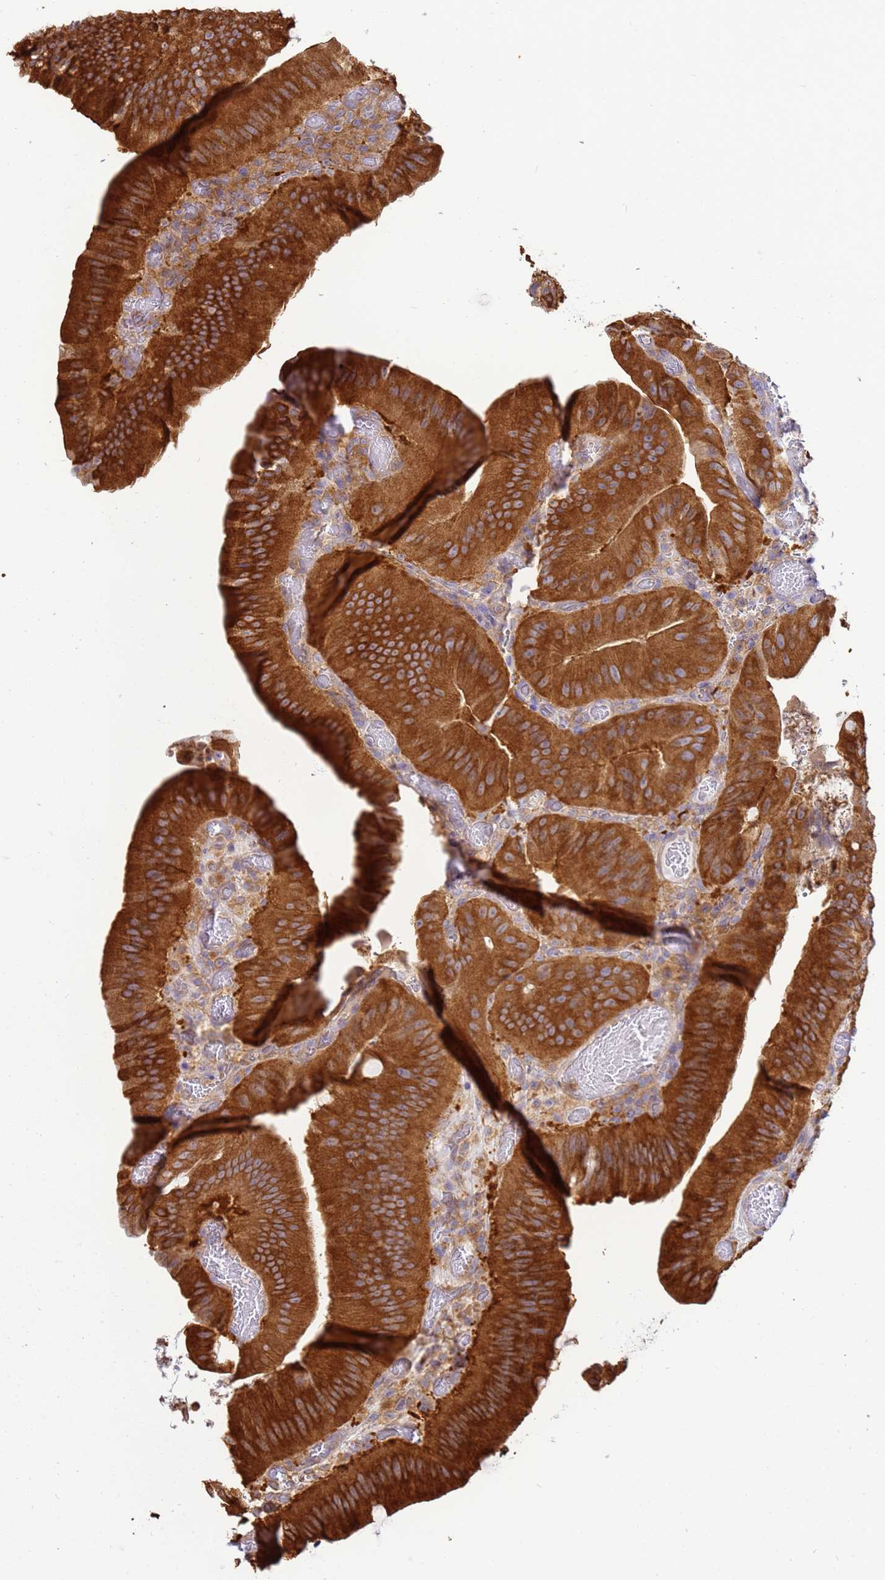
{"staining": {"intensity": "strong", "quantity": ">75%", "location": "cytoplasmic/membranous"}, "tissue": "colorectal cancer", "cell_type": "Tumor cells", "image_type": "cancer", "snomed": [{"axis": "morphology", "description": "Adenocarcinoma, NOS"}, {"axis": "topography", "description": "Colon"}], "caption": "Protein staining shows strong cytoplasmic/membranous expression in about >75% of tumor cells in colorectal cancer.", "gene": "NARS1", "patient": {"sex": "female", "age": 43}}